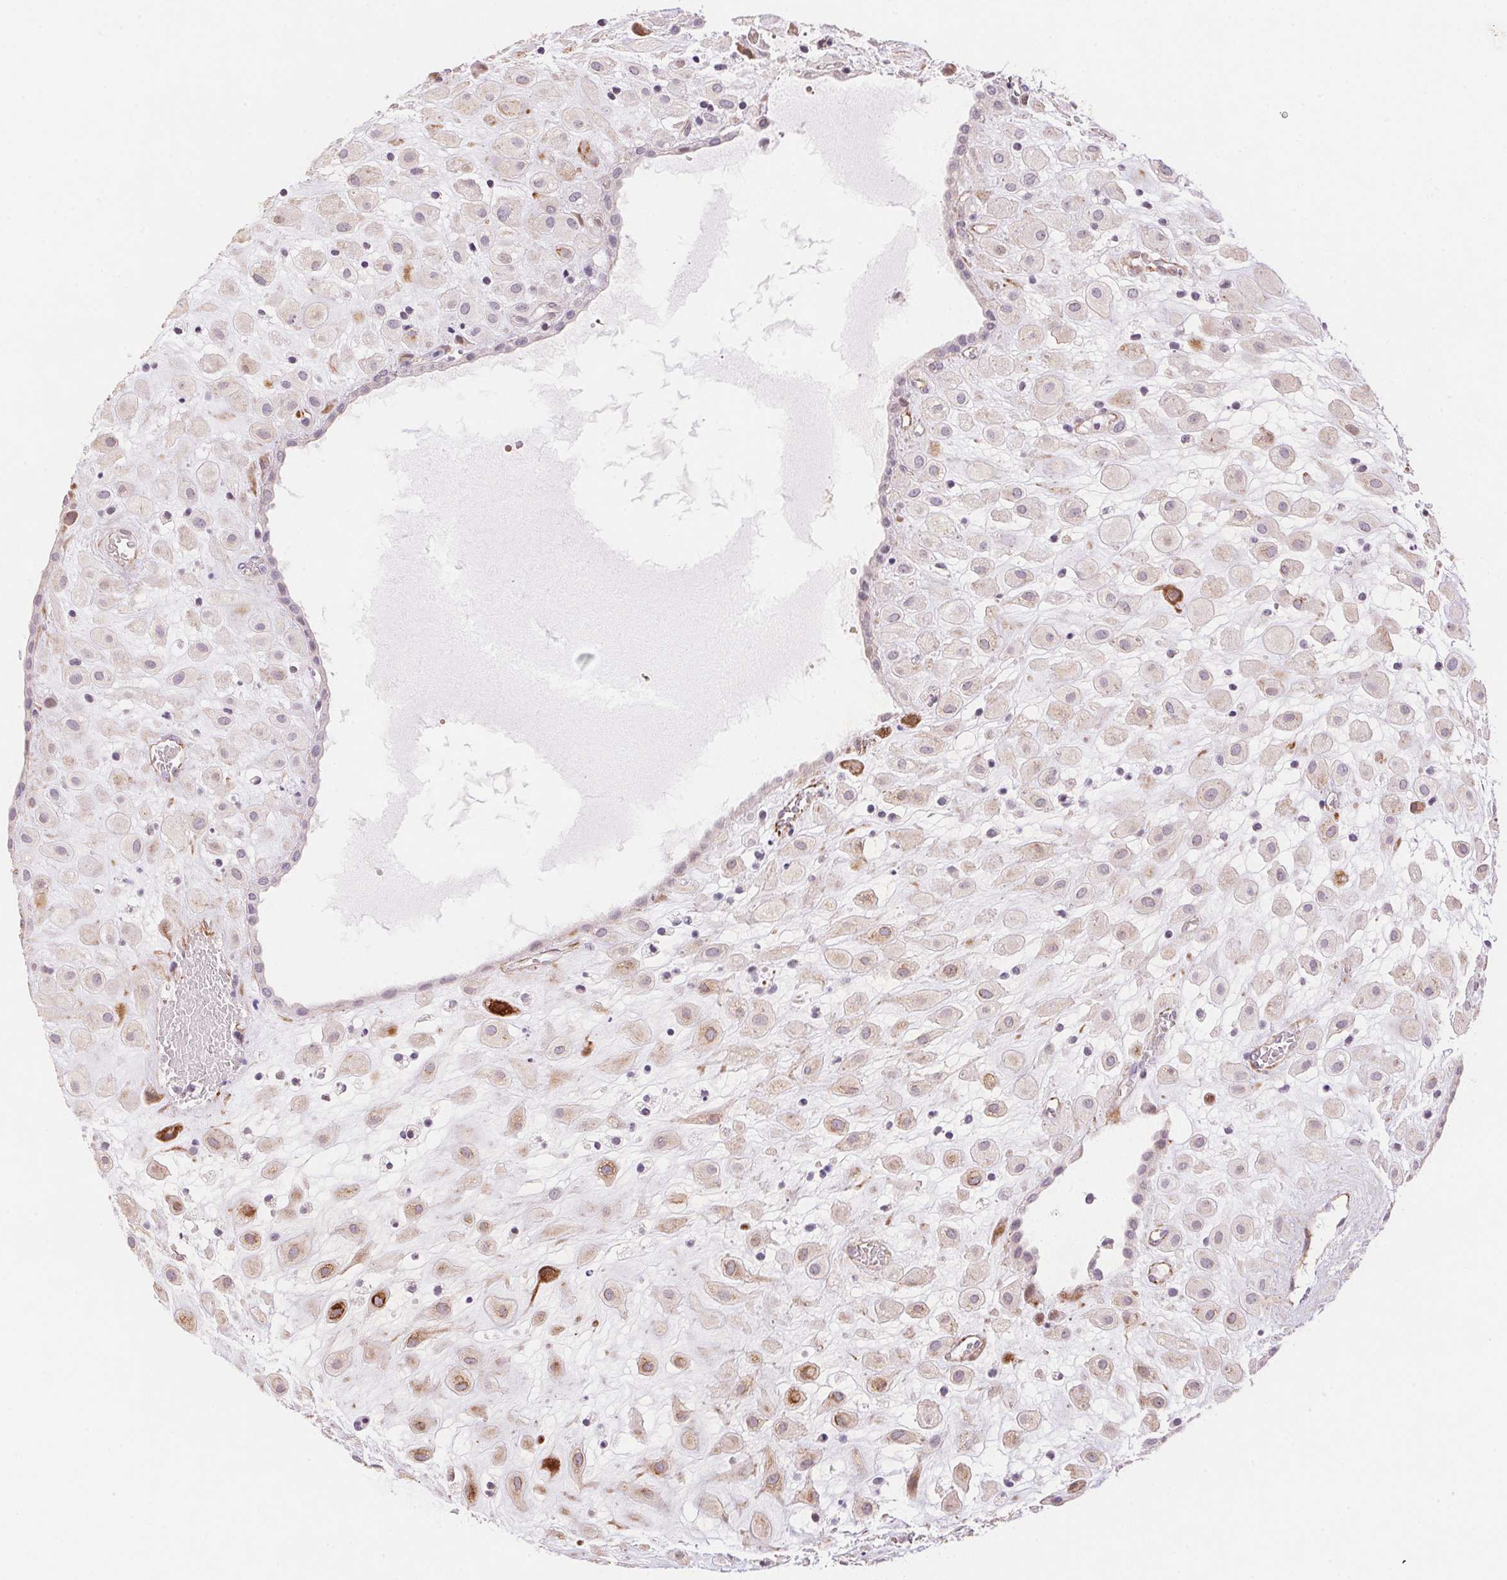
{"staining": {"intensity": "strong", "quantity": "<25%", "location": "cytoplasmic/membranous"}, "tissue": "placenta", "cell_type": "Decidual cells", "image_type": "normal", "snomed": [{"axis": "morphology", "description": "Normal tissue, NOS"}, {"axis": "topography", "description": "Placenta"}], "caption": "Protein analysis of benign placenta shows strong cytoplasmic/membranous positivity in approximately <25% of decidual cells. (IHC, brightfield microscopy, high magnification).", "gene": "GYG2", "patient": {"sex": "female", "age": 24}}